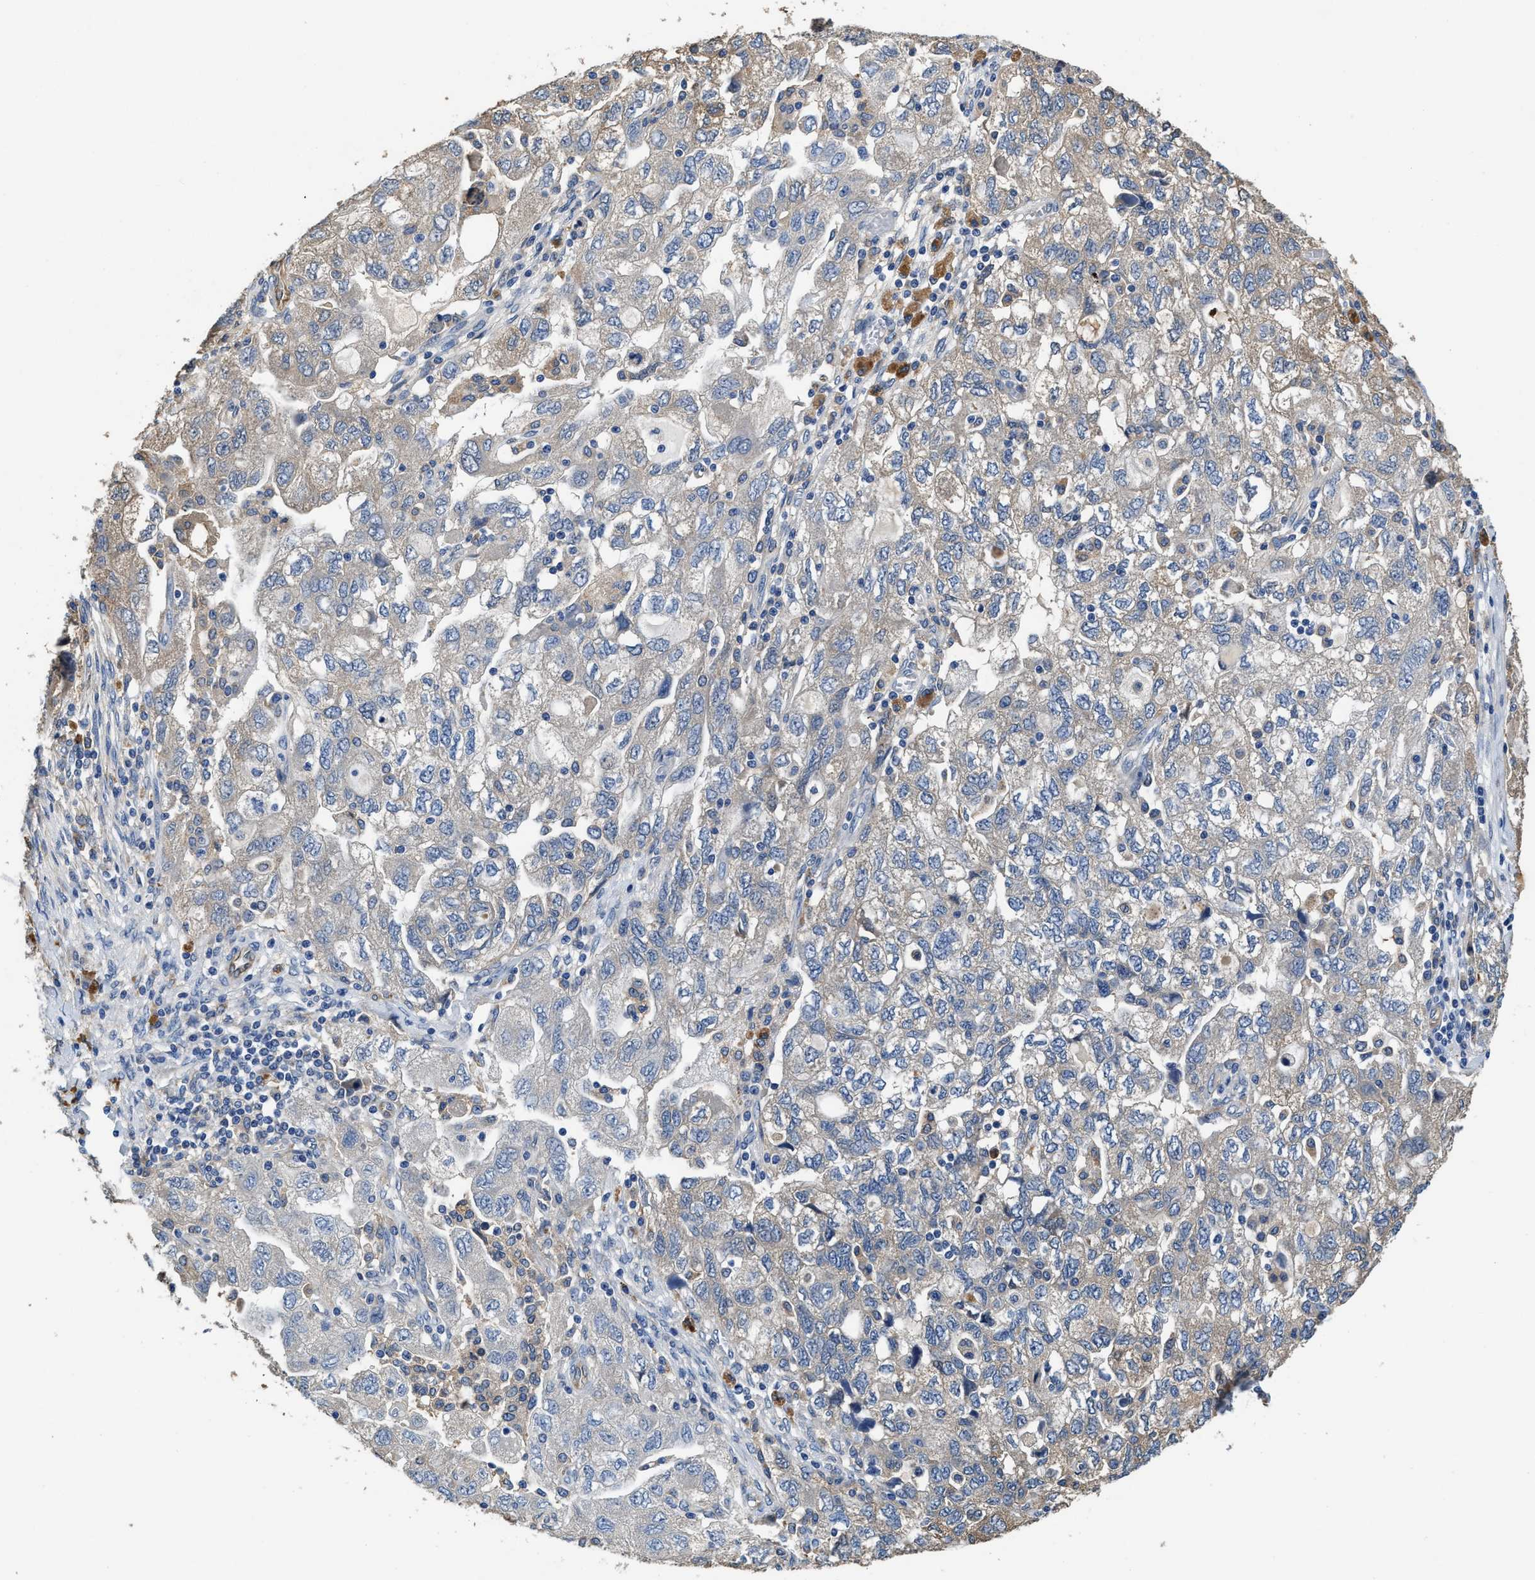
{"staining": {"intensity": "weak", "quantity": "<25%", "location": "cytoplasmic/membranous"}, "tissue": "ovarian cancer", "cell_type": "Tumor cells", "image_type": "cancer", "snomed": [{"axis": "morphology", "description": "Carcinoma, NOS"}, {"axis": "morphology", "description": "Cystadenocarcinoma, serous, NOS"}, {"axis": "topography", "description": "Ovary"}], "caption": "Immunohistochemistry (IHC) histopathology image of neoplastic tissue: human ovarian serous cystadenocarcinoma stained with DAB (3,3'-diaminobenzidine) shows no significant protein expression in tumor cells.", "gene": "PEG10", "patient": {"sex": "female", "age": 69}}